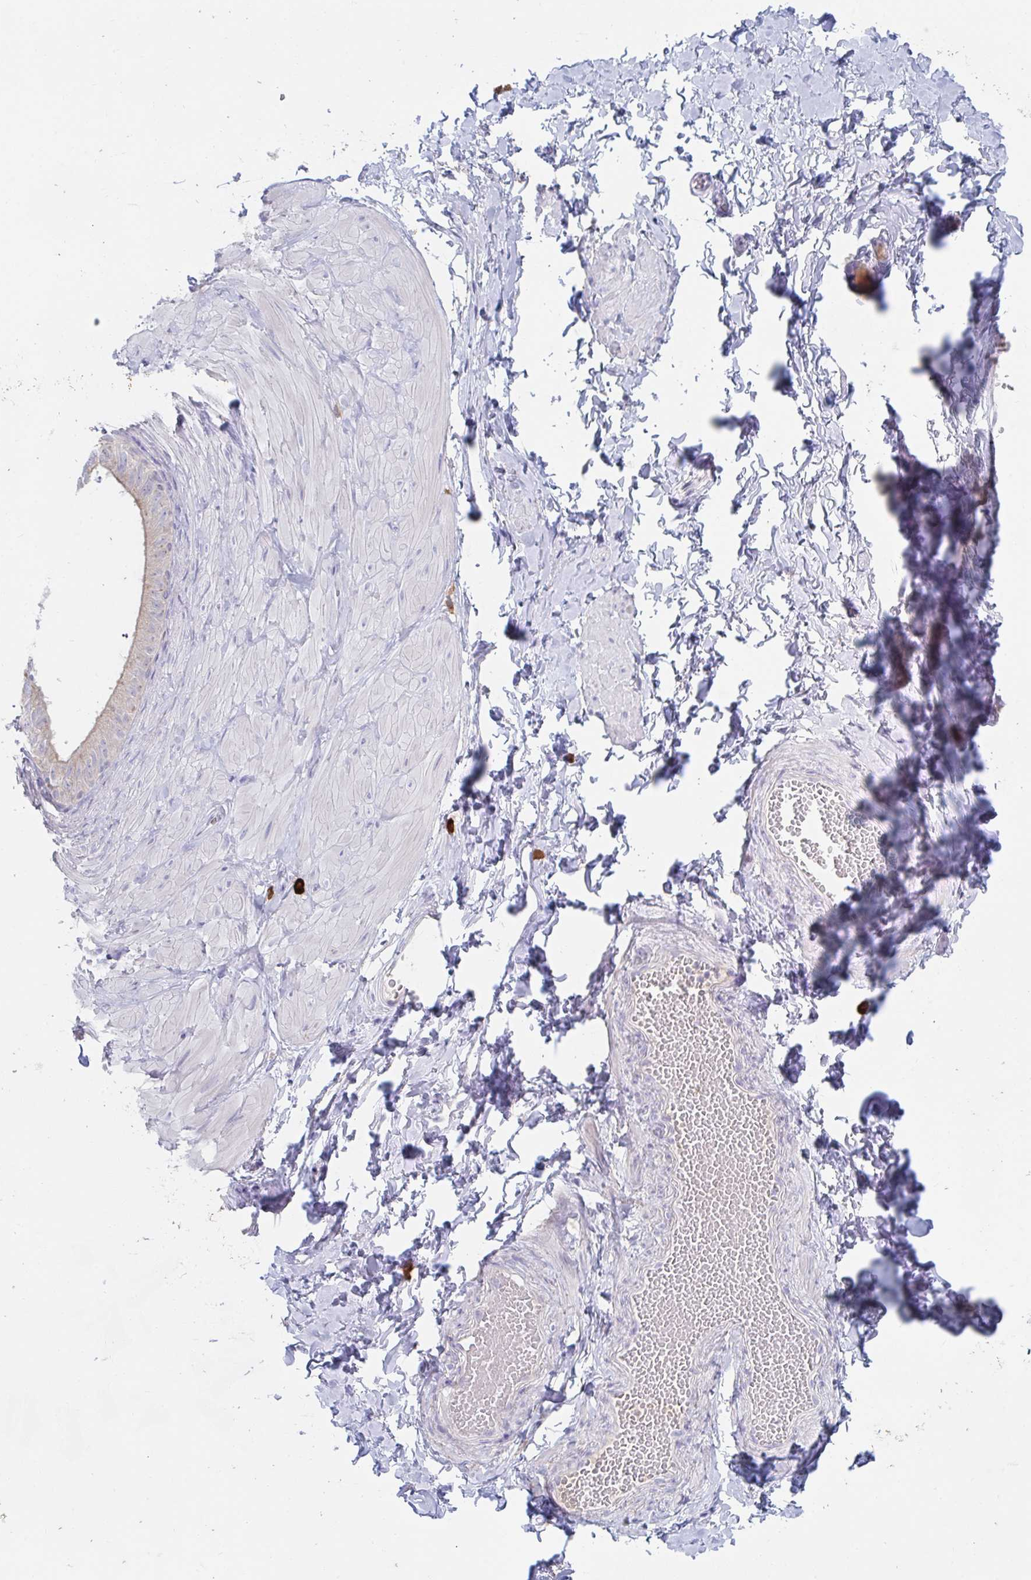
{"staining": {"intensity": "negative", "quantity": "none", "location": "none"}, "tissue": "adipose tissue", "cell_type": "Adipocytes", "image_type": "normal", "snomed": [{"axis": "morphology", "description": "Normal tissue, NOS"}, {"axis": "topography", "description": "Epididymis, spermatic cord, NOS"}, {"axis": "topography", "description": "Epididymis"}, {"axis": "topography", "description": "Peripheral nerve tissue"}], "caption": "An immunohistochemistry photomicrograph of unremarkable adipose tissue is shown. There is no staining in adipocytes of adipose tissue. (DAB (3,3'-diaminobenzidine) immunohistochemistry (IHC) visualized using brightfield microscopy, high magnification).", "gene": "KCNK5", "patient": {"sex": "male", "age": 29}}